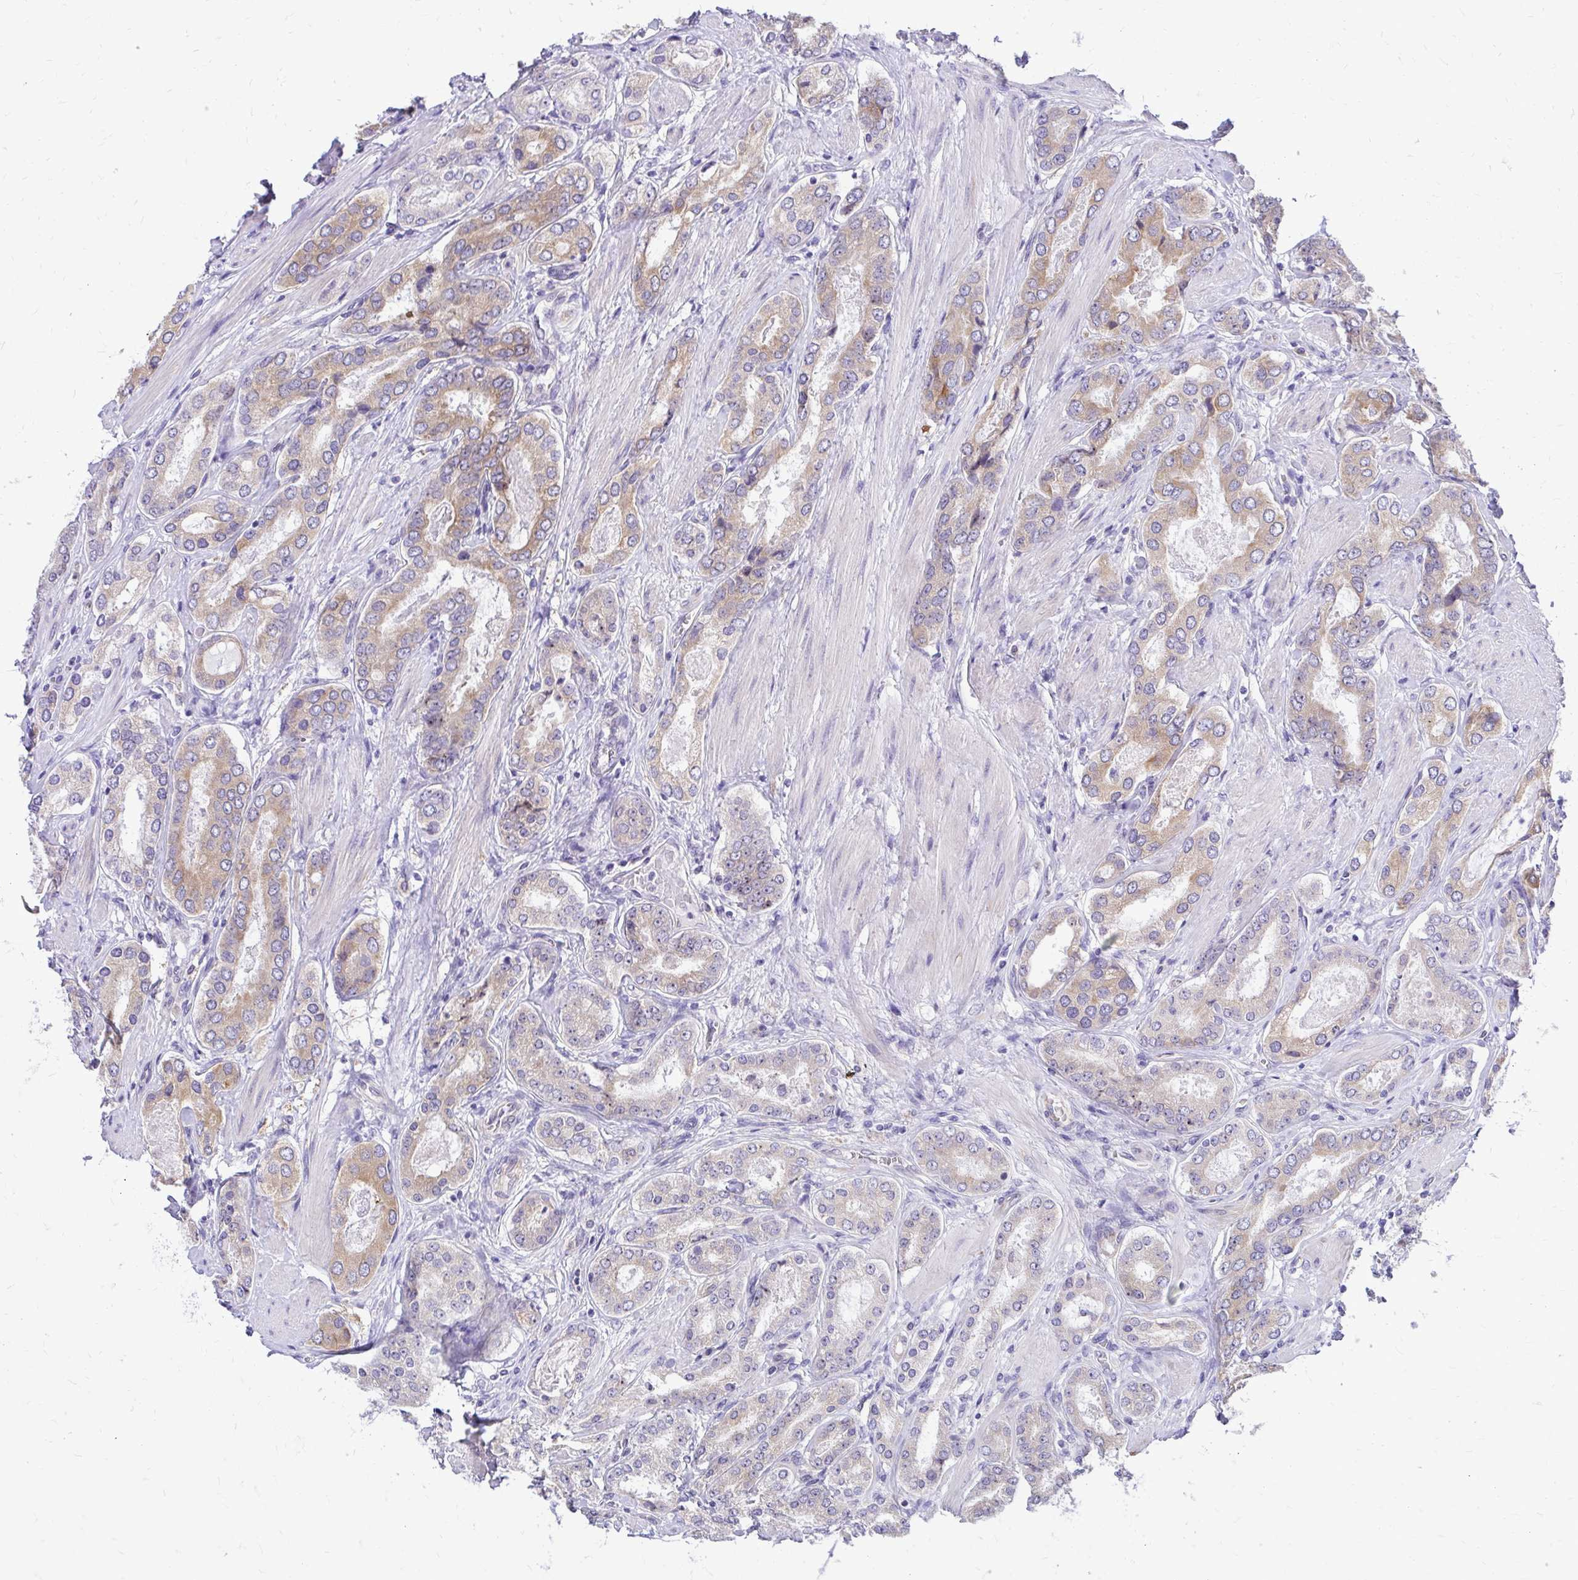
{"staining": {"intensity": "weak", "quantity": "25%-75%", "location": "cytoplasmic/membranous"}, "tissue": "prostate cancer", "cell_type": "Tumor cells", "image_type": "cancer", "snomed": [{"axis": "morphology", "description": "Adenocarcinoma, High grade"}, {"axis": "topography", "description": "Prostate"}], "caption": "The image shows a brown stain indicating the presence of a protein in the cytoplasmic/membranous of tumor cells in prostate adenocarcinoma (high-grade). The staining was performed using DAB to visualize the protein expression in brown, while the nuclei were stained in blue with hematoxylin (Magnification: 20x).", "gene": "NIFK", "patient": {"sex": "male", "age": 63}}